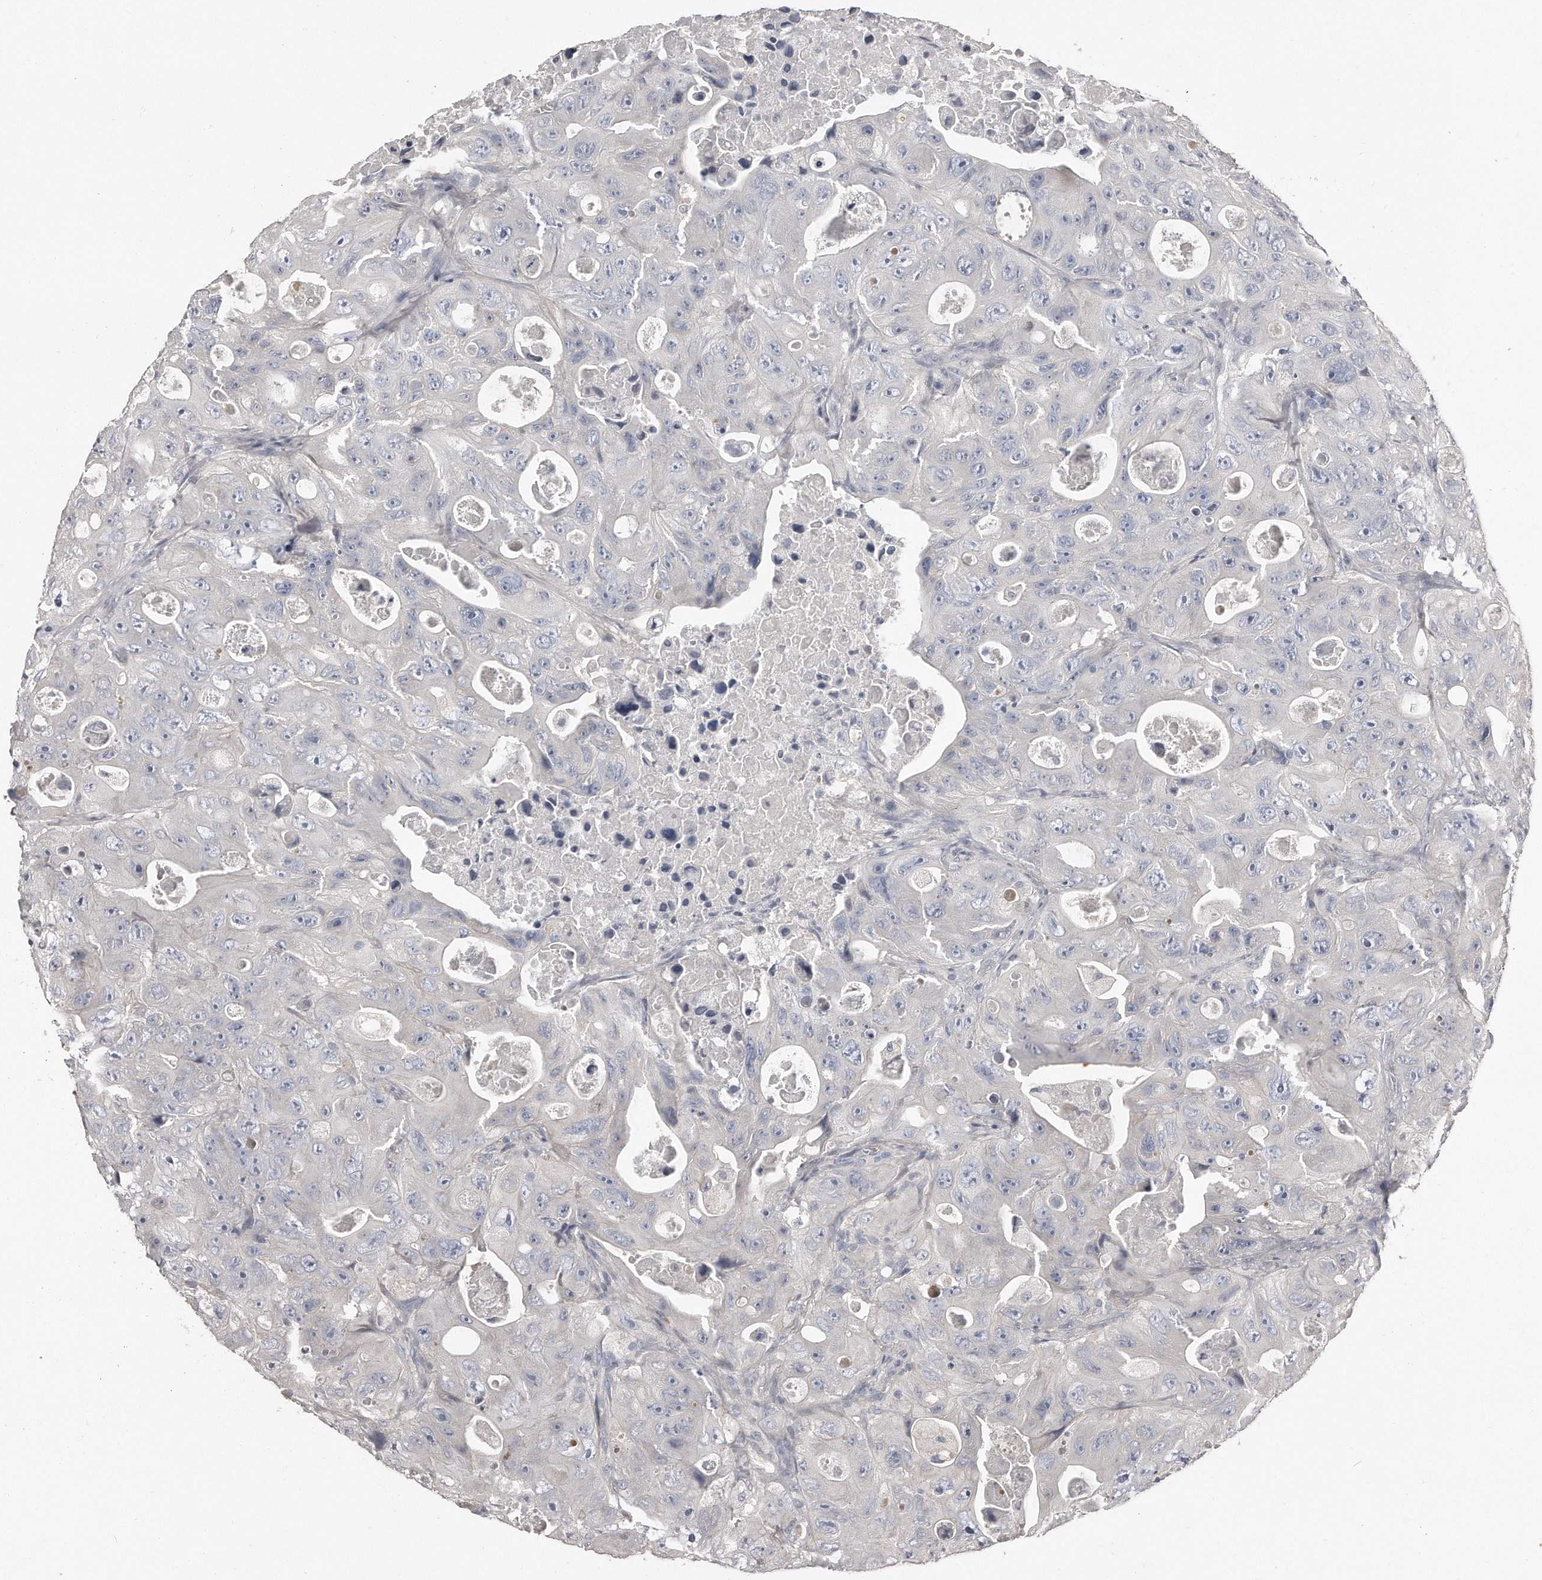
{"staining": {"intensity": "negative", "quantity": "none", "location": "none"}, "tissue": "colorectal cancer", "cell_type": "Tumor cells", "image_type": "cancer", "snomed": [{"axis": "morphology", "description": "Adenocarcinoma, NOS"}, {"axis": "topography", "description": "Colon"}], "caption": "Tumor cells are negative for brown protein staining in colorectal adenocarcinoma. Nuclei are stained in blue.", "gene": "LMOD1", "patient": {"sex": "female", "age": 46}}